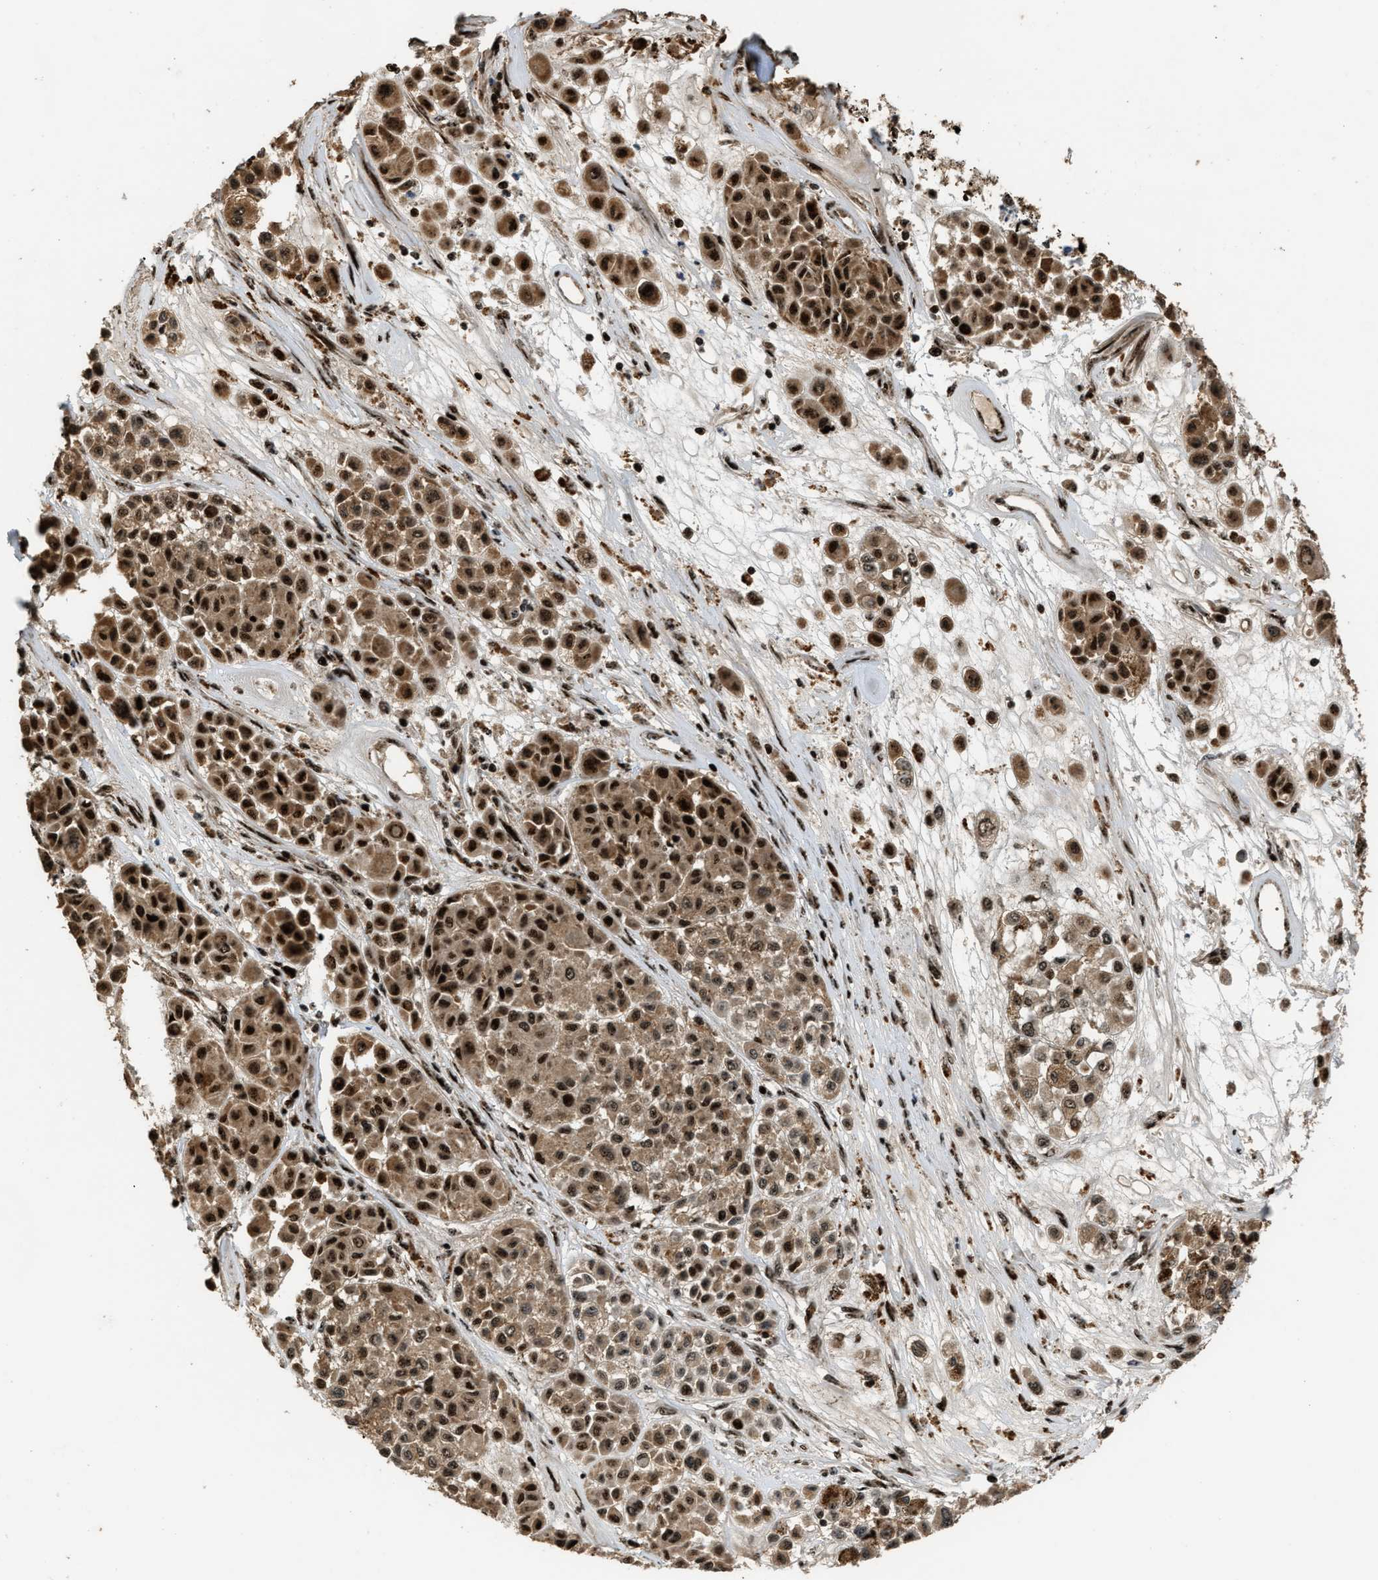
{"staining": {"intensity": "strong", "quantity": ">75%", "location": "cytoplasmic/membranous,nuclear"}, "tissue": "melanoma", "cell_type": "Tumor cells", "image_type": "cancer", "snomed": [{"axis": "morphology", "description": "Malignant melanoma, Metastatic site"}, {"axis": "topography", "description": "Soft tissue"}], "caption": "Malignant melanoma (metastatic site) tissue reveals strong cytoplasmic/membranous and nuclear expression in approximately >75% of tumor cells, visualized by immunohistochemistry. (DAB IHC with brightfield microscopy, high magnification).", "gene": "ZNF687", "patient": {"sex": "male", "age": 41}}